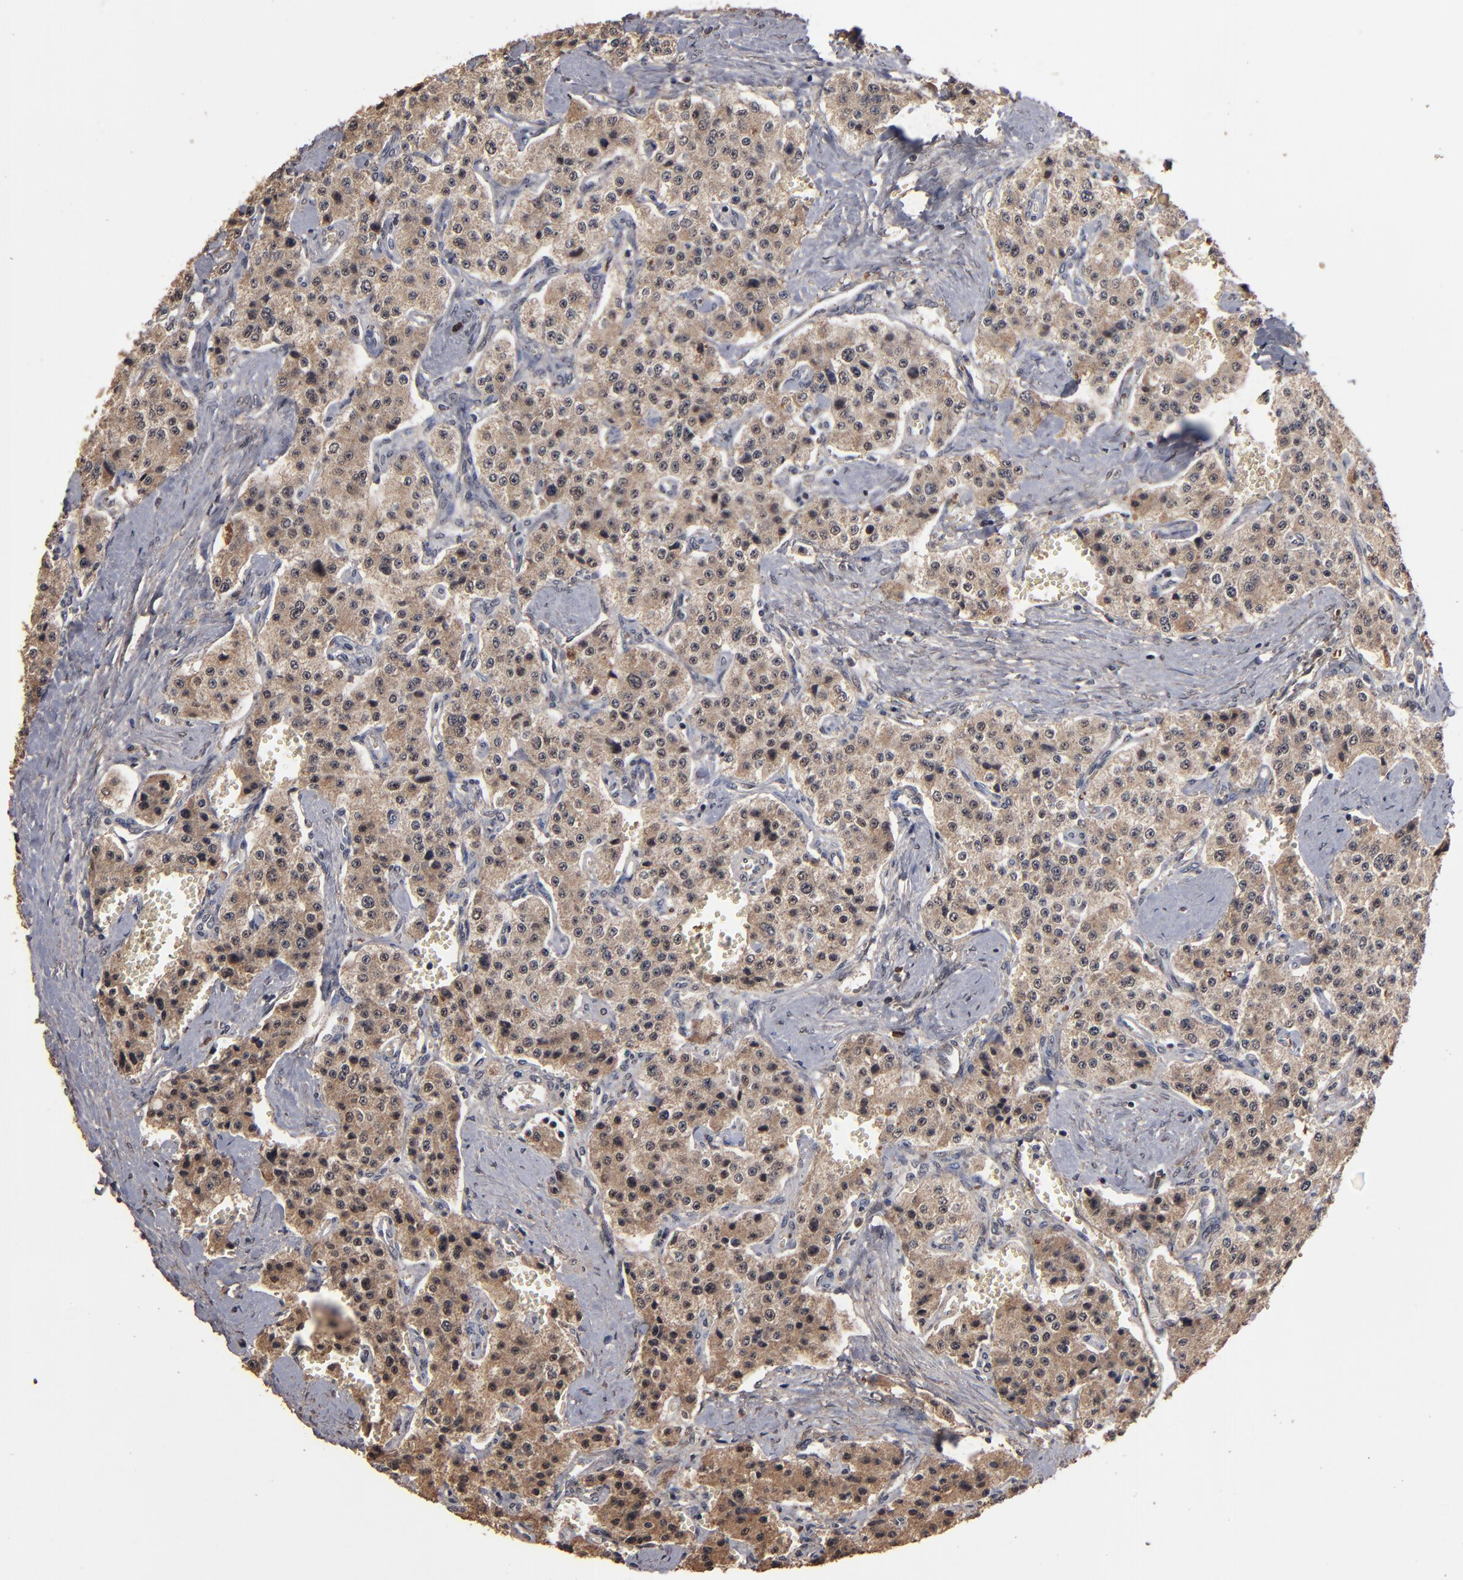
{"staining": {"intensity": "weak", "quantity": ">75%", "location": "nuclear"}, "tissue": "carcinoid", "cell_type": "Tumor cells", "image_type": "cancer", "snomed": [{"axis": "morphology", "description": "Carcinoid, malignant, NOS"}, {"axis": "topography", "description": "Small intestine"}], "caption": "Brown immunohistochemical staining in carcinoid shows weak nuclear positivity in approximately >75% of tumor cells.", "gene": "NXF2B", "patient": {"sex": "male", "age": 52}}